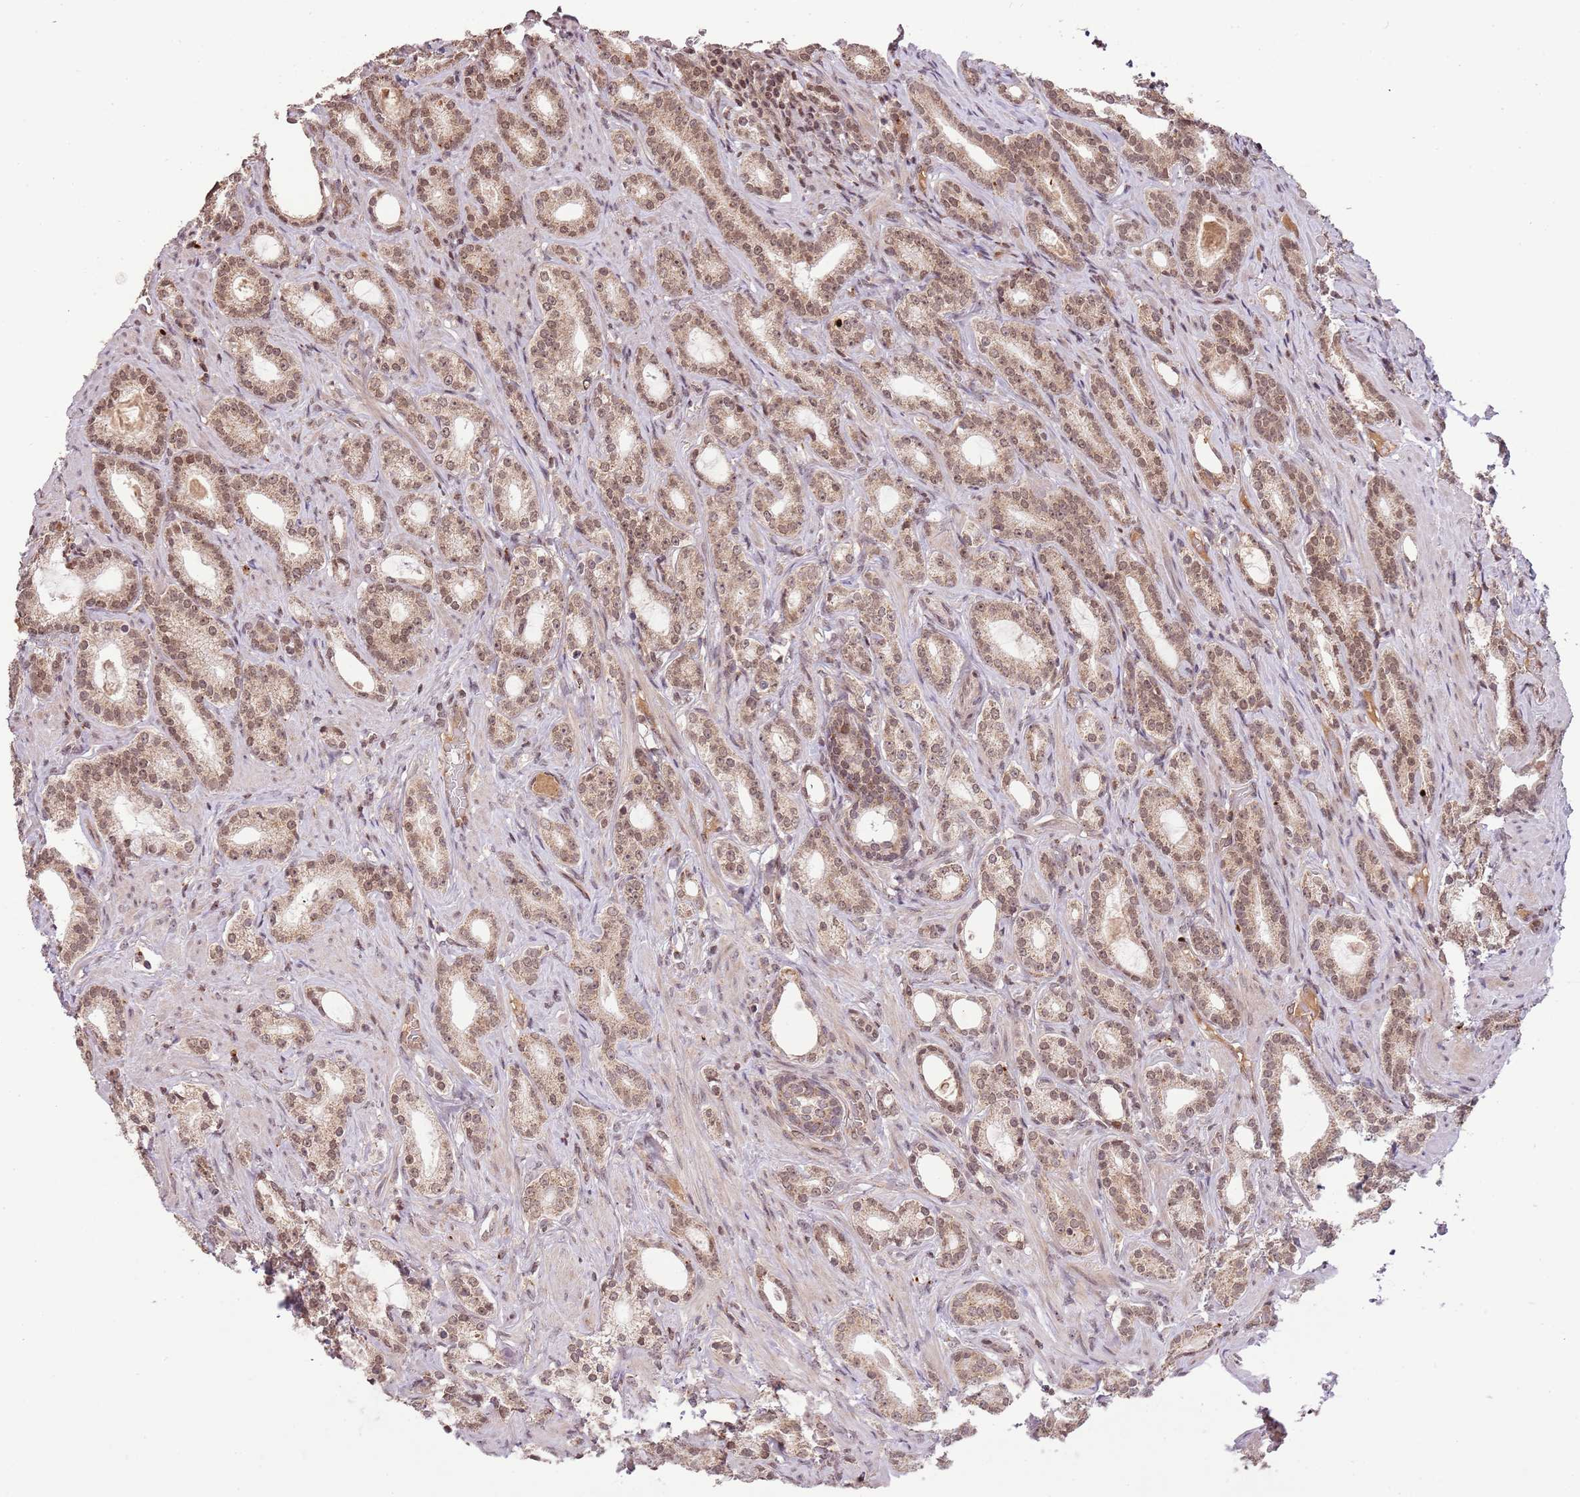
{"staining": {"intensity": "weak", "quantity": ">75%", "location": "cytoplasmic/membranous,nuclear"}, "tissue": "prostate cancer", "cell_type": "Tumor cells", "image_type": "cancer", "snomed": [{"axis": "morphology", "description": "Adenocarcinoma, Low grade"}, {"axis": "topography", "description": "Prostate"}], "caption": "Immunohistochemistry (IHC) histopathology image of neoplastic tissue: human adenocarcinoma (low-grade) (prostate) stained using IHC displays low levels of weak protein expression localized specifically in the cytoplasmic/membranous and nuclear of tumor cells, appearing as a cytoplasmic/membranous and nuclear brown color.", "gene": "SAMSN1", "patient": {"sex": "male", "age": 71}}